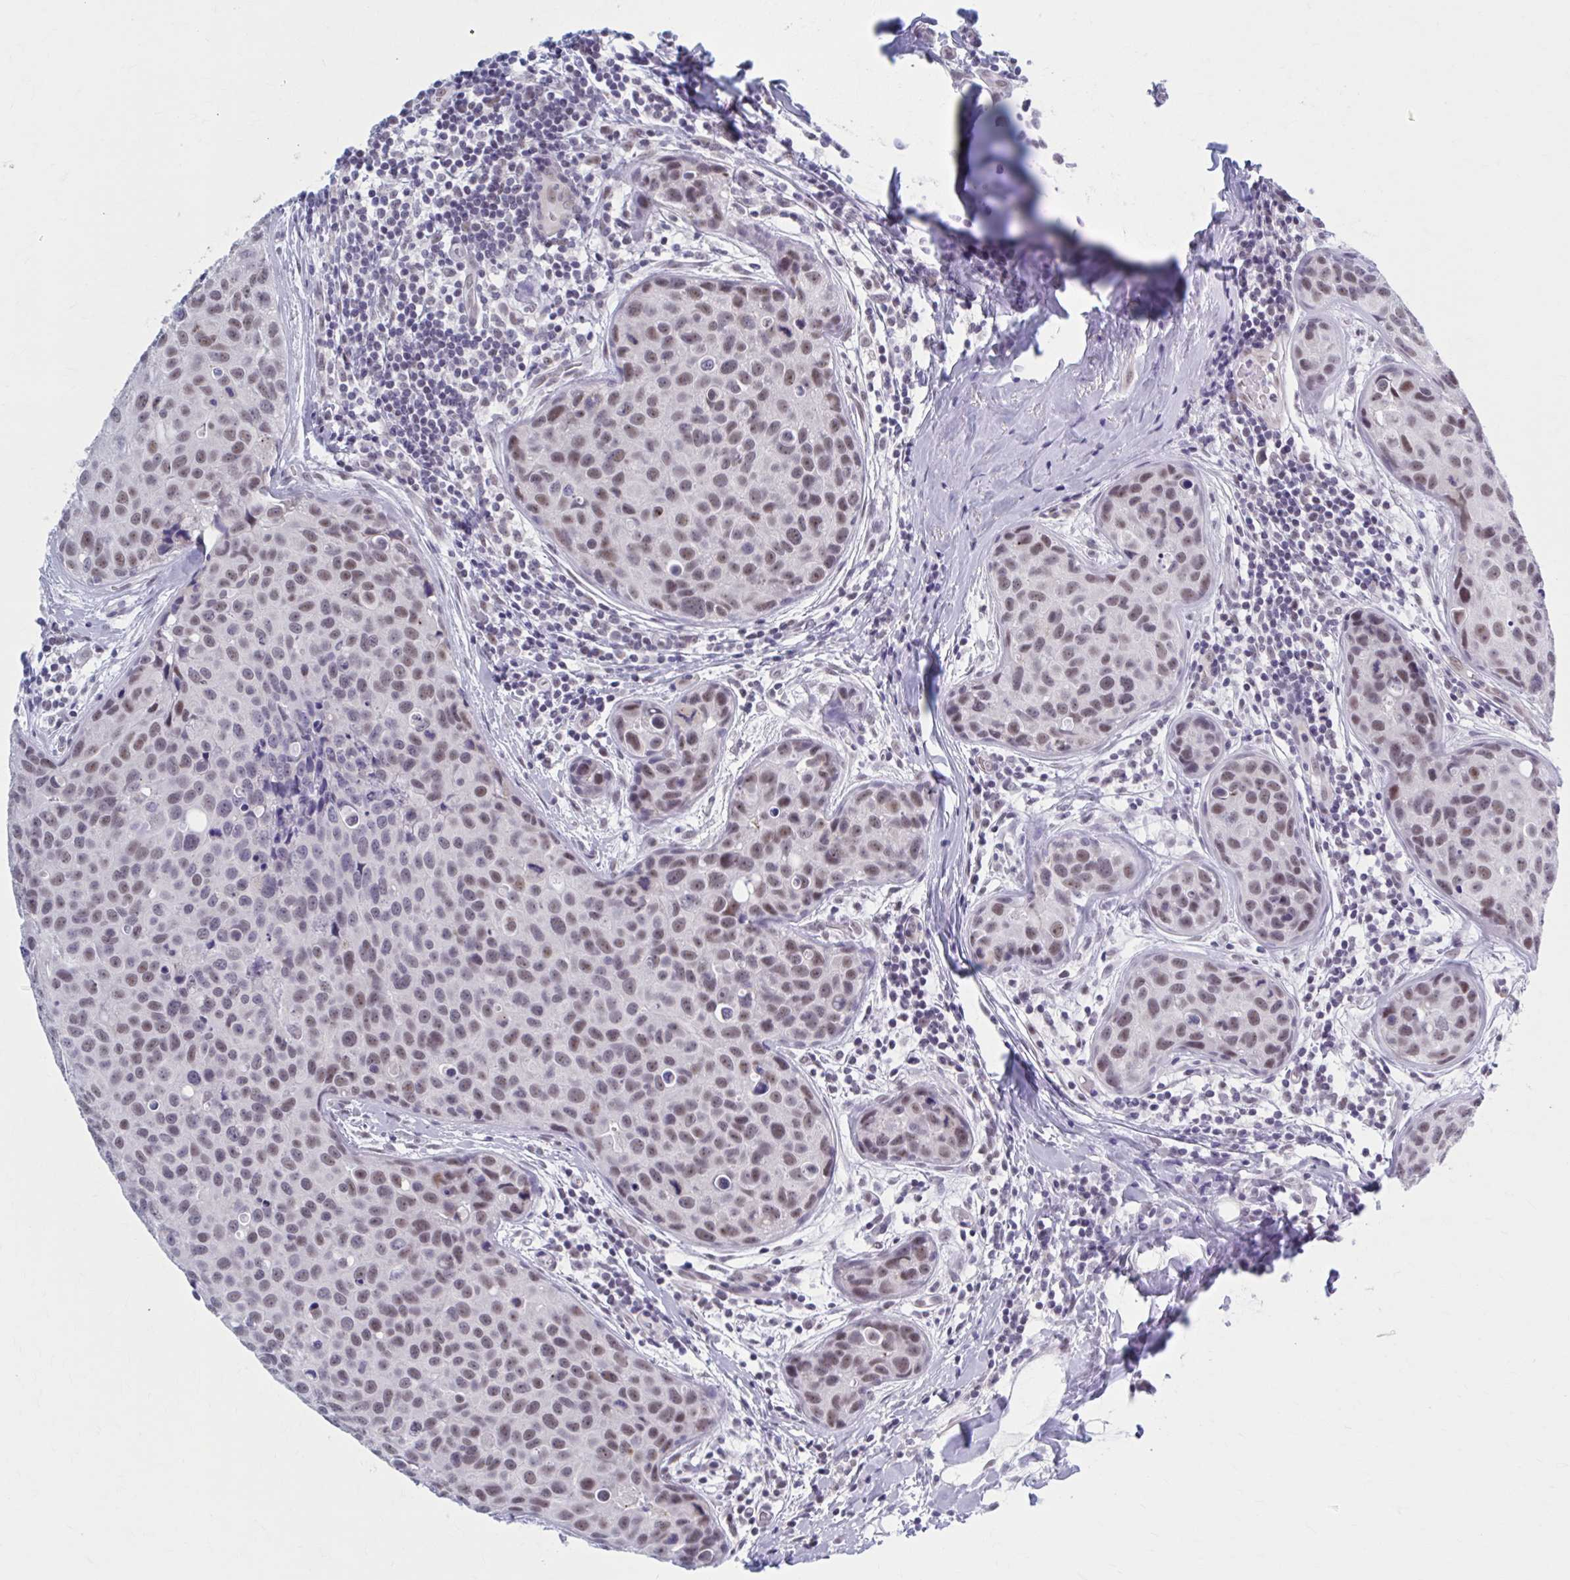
{"staining": {"intensity": "moderate", "quantity": ">75%", "location": "nuclear"}, "tissue": "breast cancer", "cell_type": "Tumor cells", "image_type": "cancer", "snomed": [{"axis": "morphology", "description": "Duct carcinoma"}, {"axis": "topography", "description": "Breast"}], "caption": "Human breast invasive ductal carcinoma stained with a protein marker demonstrates moderate staining in tumor cells.", "gene": "CCDC105", "patient": {"sex": "female", "age": 24}}